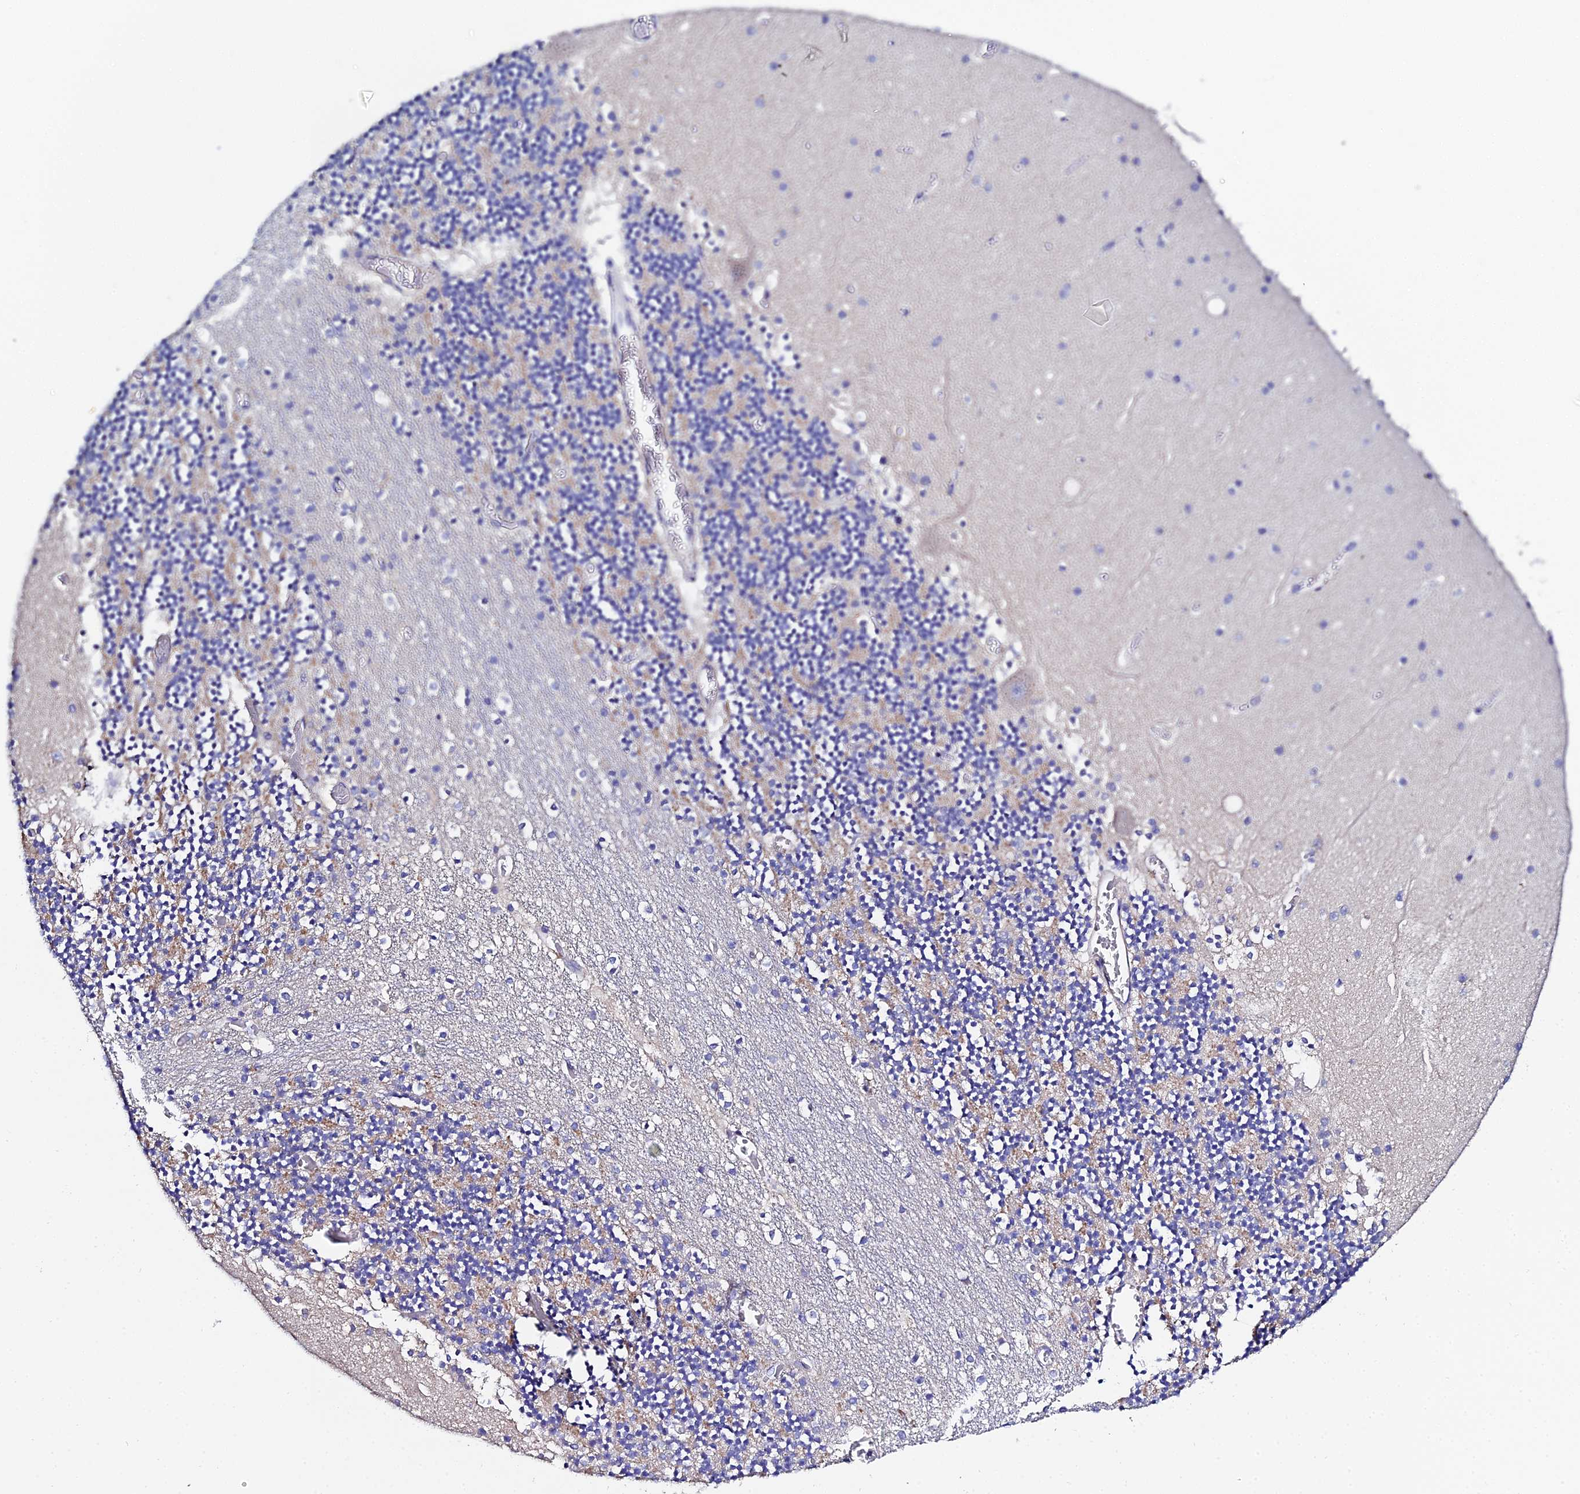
{"staining": {"intensity": "weak", "quantity": "25%-75%", "location": "cytoplasmic/membranous"}, "tissue": "cerebellum", "cell_type": "Cells in granular layer", "image_type": "normal", "snomed": [{"axis": "morphology", "description": "Normal tissue, NOS"}, {"axis": "topography", "description": "Cerebellum"}], "caption": "Unremarkable cerebellum reveals weak cytoplasmic/membranous staining in approximately 25%-75% of cells in granular layer, visualized by immunohistochemistry.", "gene": "UBE2L3", "patient": {"sex": "female", "age": 28}}